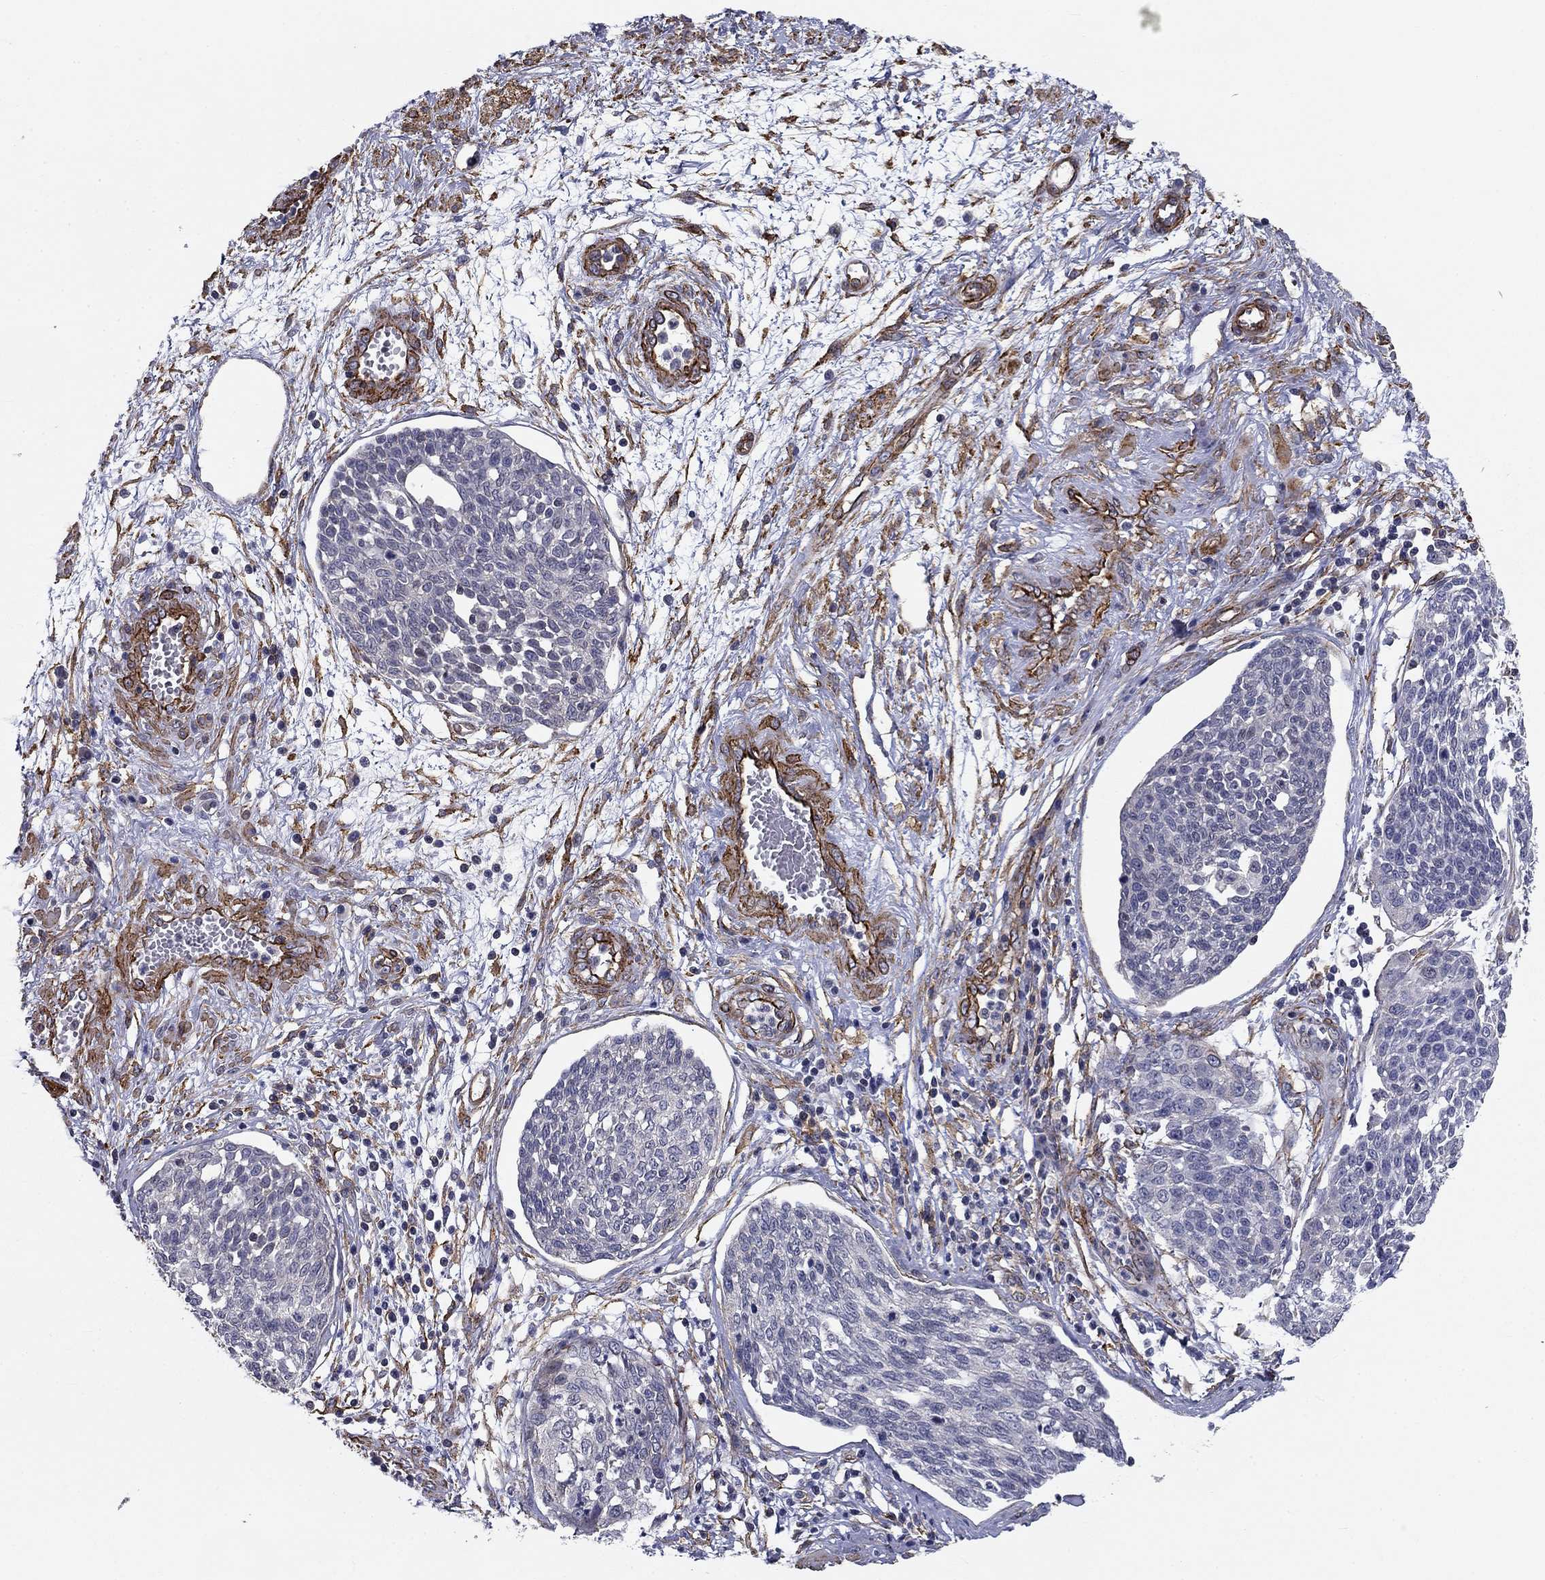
{"staining": {"intensity": "negative", "quantity": "none", "location": "none"}, "tissue": "cervical cancer", "cell_type": "Tumor cells", "image_type": "cancer", "snomed": [{"axis": "morphology", "description": "Squamous cell carcinoma, NOS"}, {"axis": "topography", "description": "Cervix"}], "caption": "This is an immunohistochemistry micrograph of human cervical squamous cell carcinoma. There is no positivity in tumor cells.", "gene": "SYNC", "patient": {"sex": "female", "age": 34}}